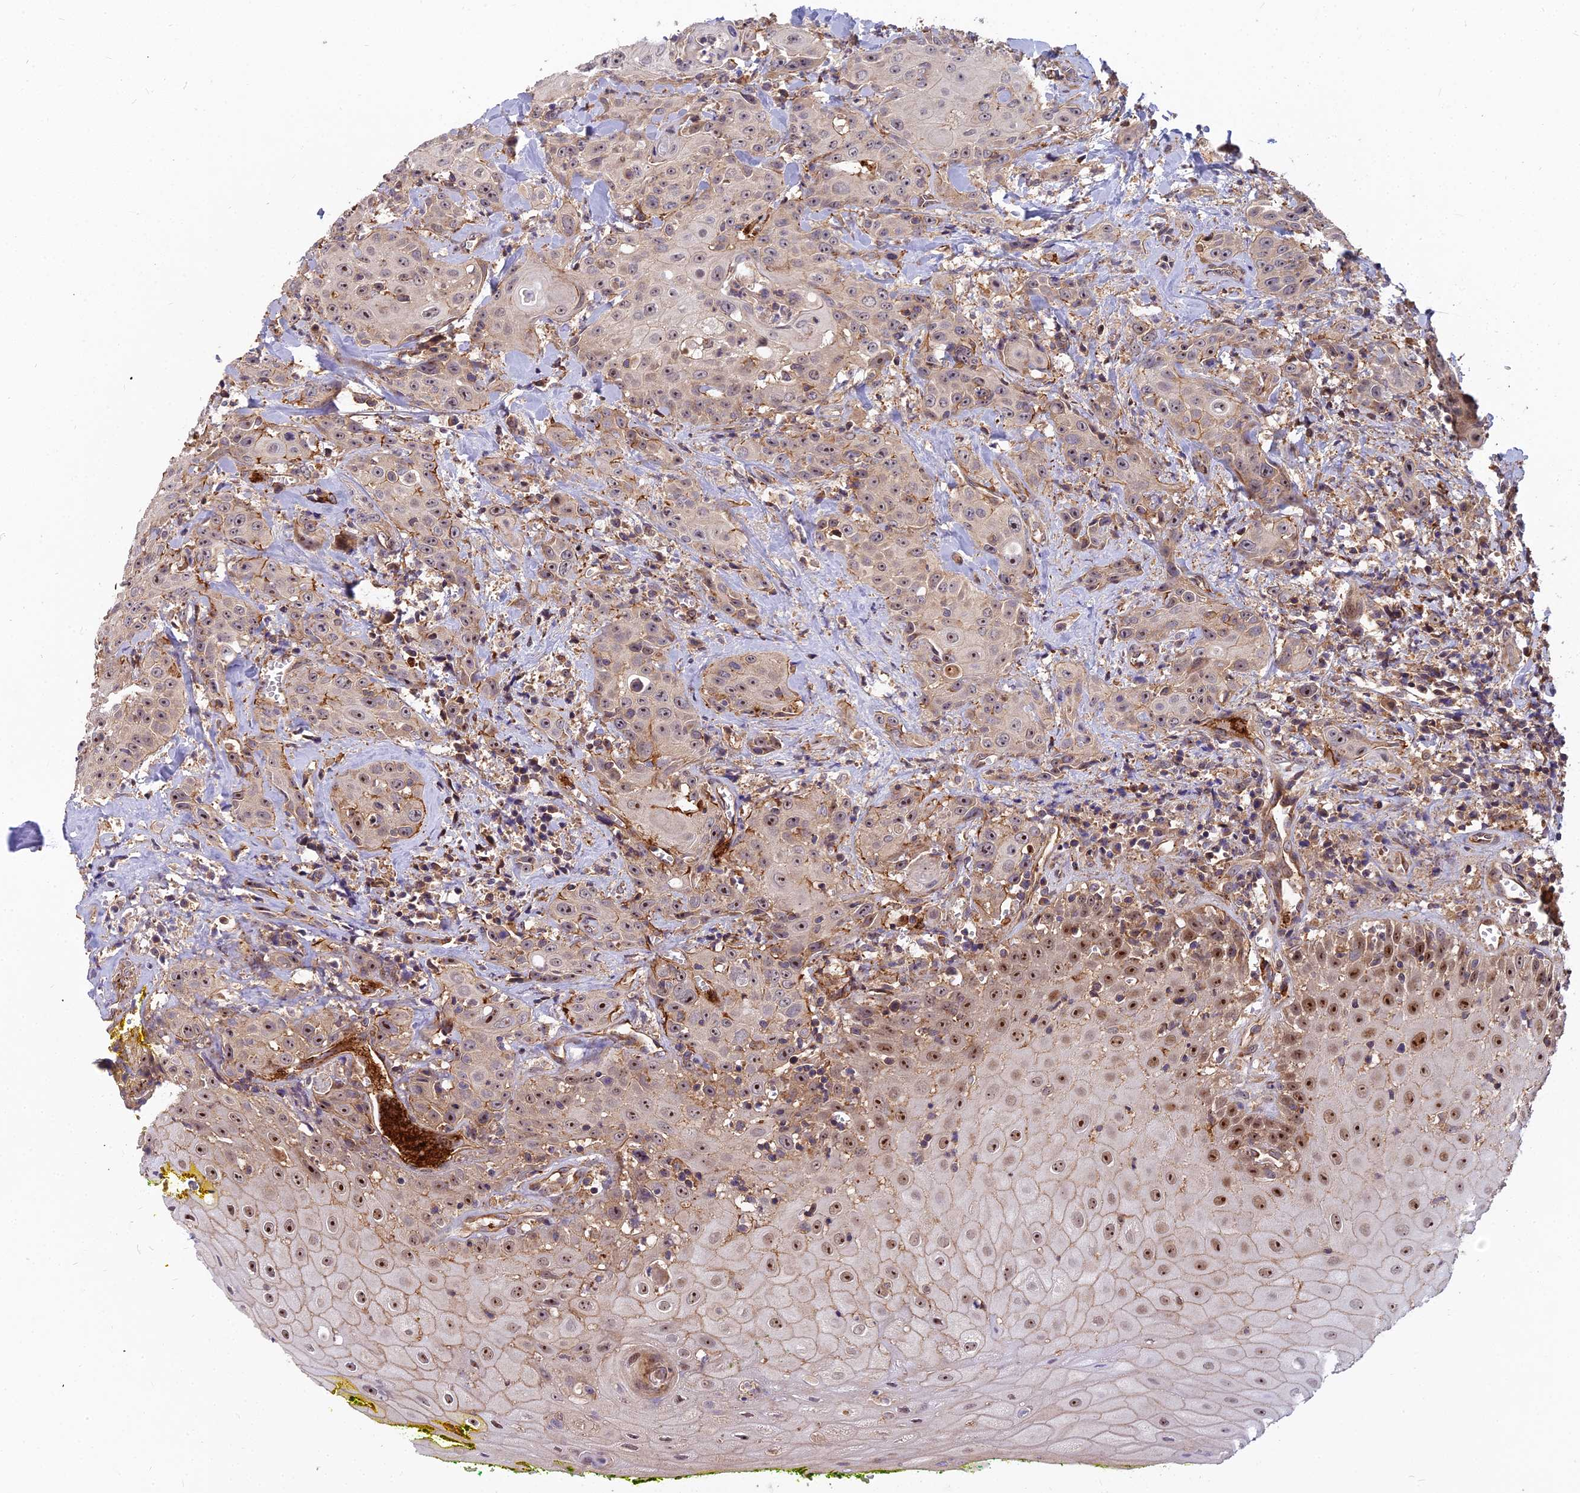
{"staining": {"intensity": "strong", "quantity": "<25%", "location": "nuclear"}, "tissue": "head and neck cancer", "cell_type": "Tumor cells", "image_type": "cancer", "snomed": [{"axis": "morphology", "description": "Squamous cell carcinoma, NOS"}, {"axis": "topography", "description": "Oral tissue"}, {"axis": "topography", "description": "Head-Neck"}], "caption": "High-magnification brightfield microscopy of head and neck squamous cell carcinoma stained with DAB (brown) and counterstained with hematoxylin (blue). tumor cells exhibit strong nuclear staining is present in approximately<25% of cells.", "gene": "TCEA3", "patient": {"sex": "female", "age": 82}}